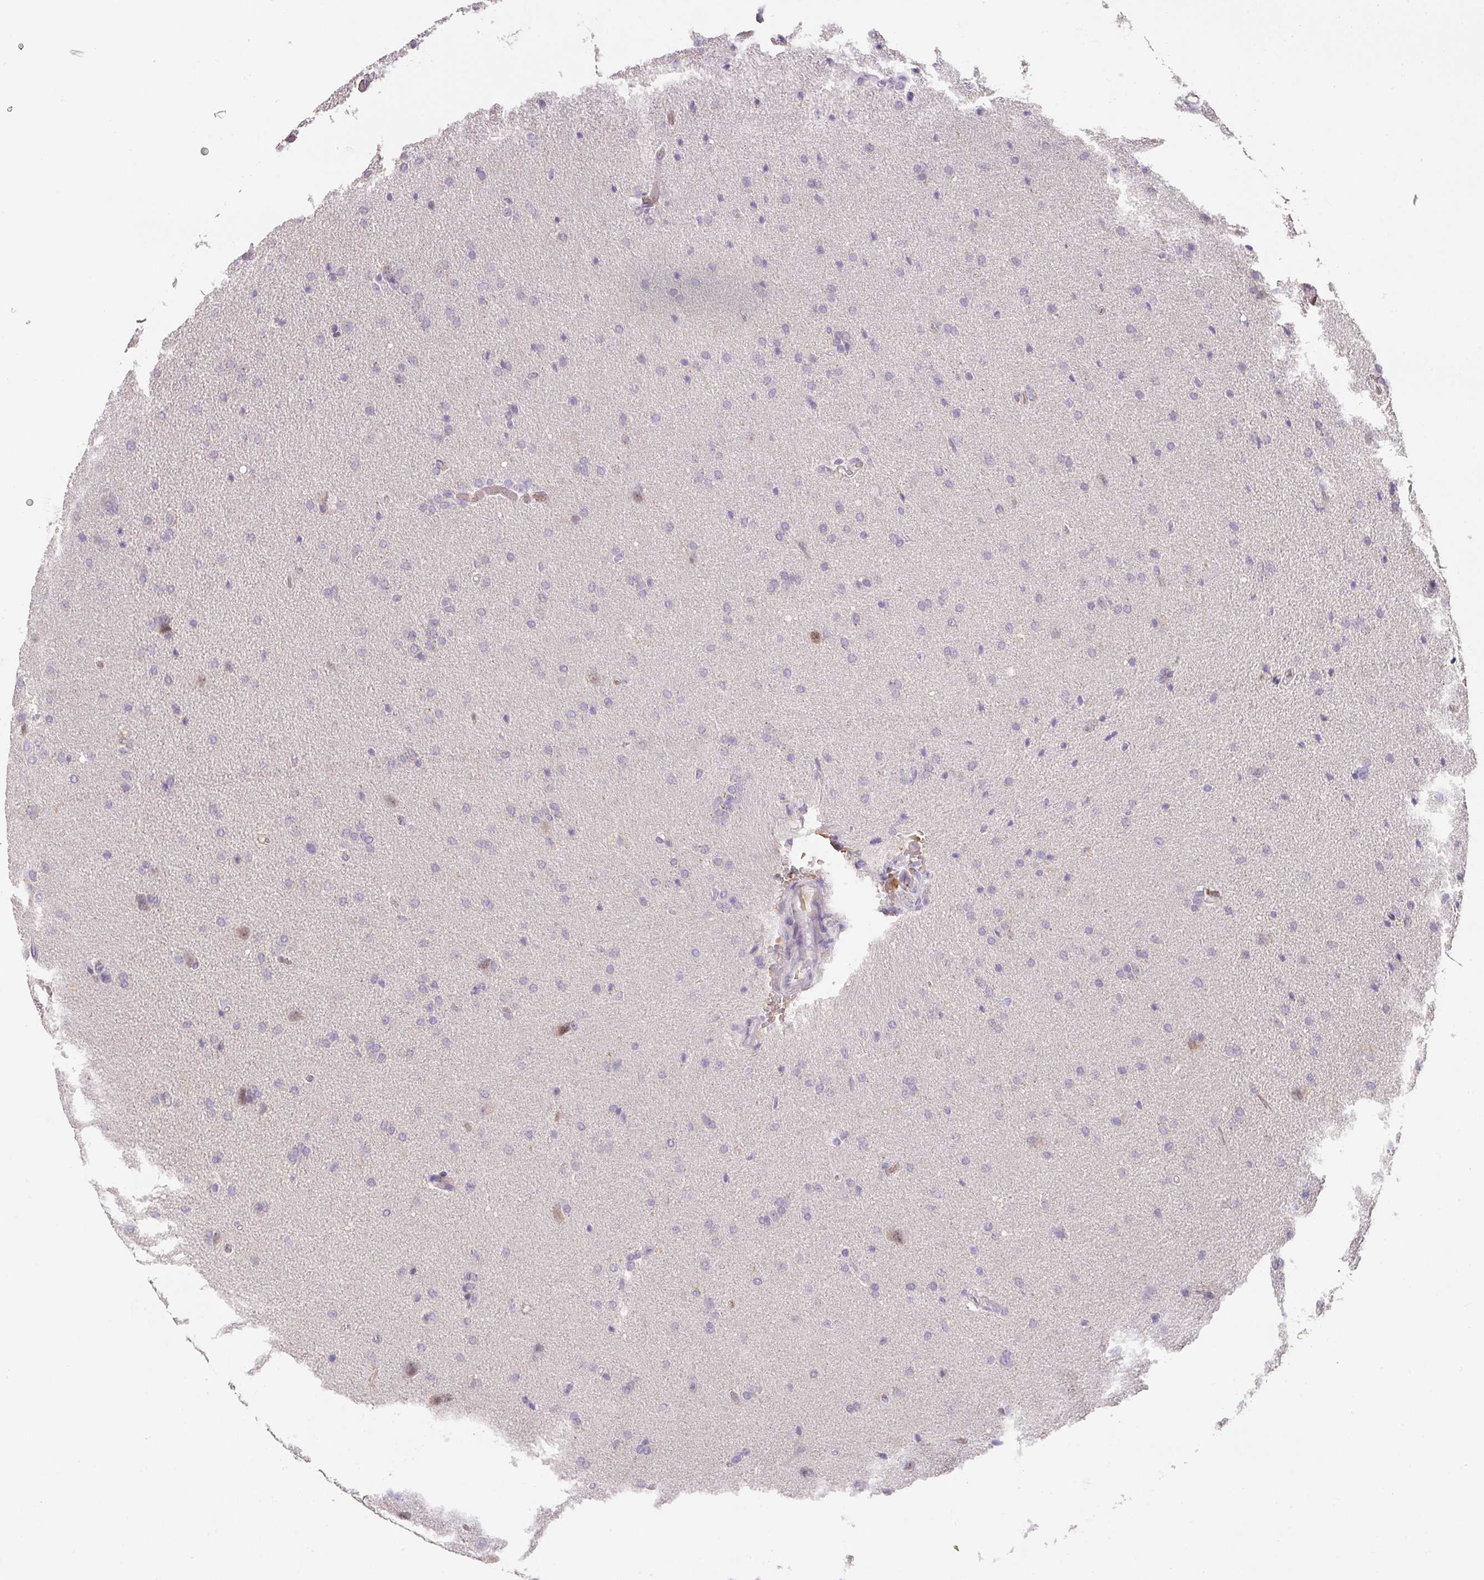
{"staining": {"intensity": "negative", "quantity": "none", "location": "none"}, "tissue": "glioma", "cell_type": "Tumor cells", "image_type": "cancer", "snomed": [{"axis": "morphology", "description": "Glioma, malignant, High grade"}, {"axis": "topography", "description": "Brain"}], "caption": "Glioma stained for a protein using immunohistochemistry (IHC) exhibits no positivity tumor cells.", "gene": "FOXN4", "patient": {"sex": "male", "age": 56}}